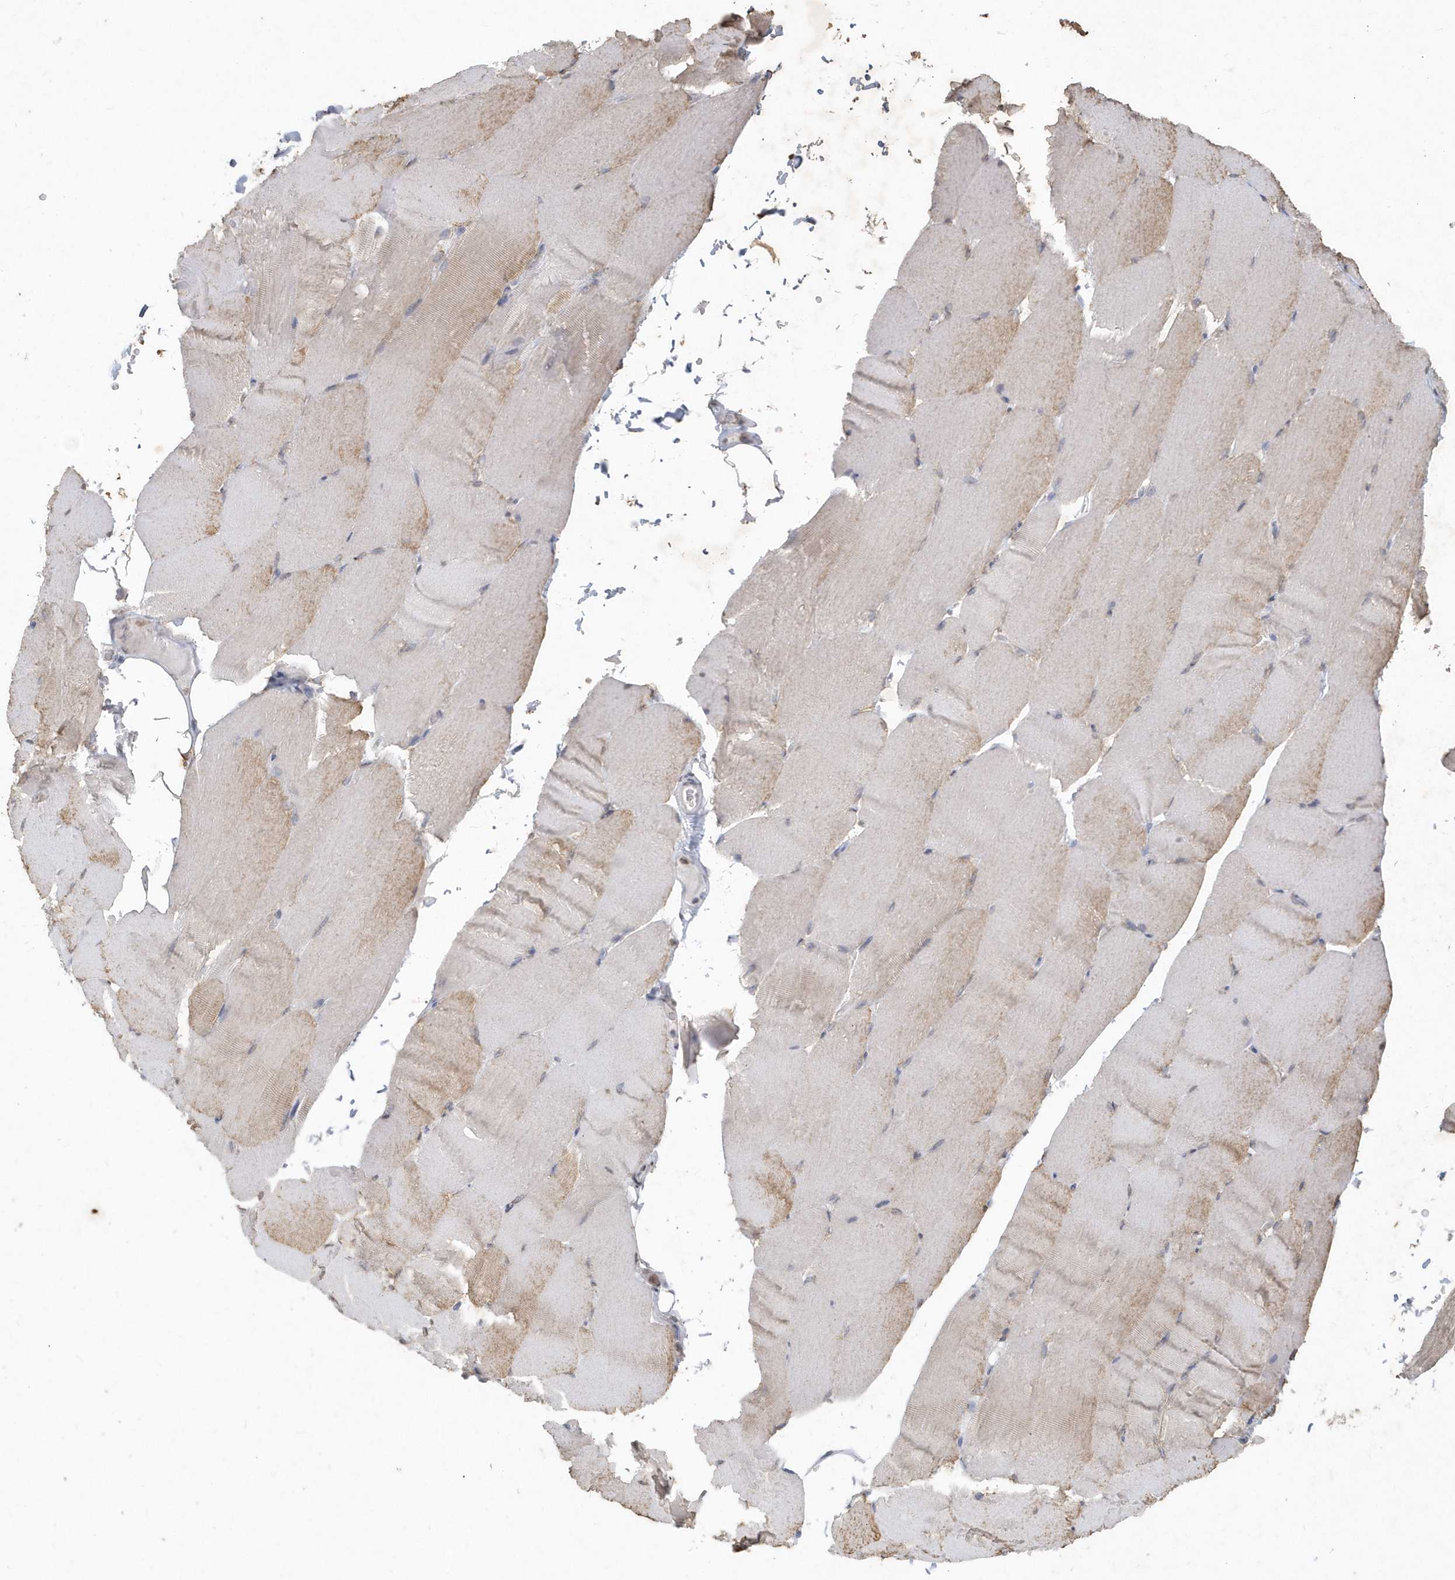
{"staining": {"intensity": "weak", "quantity": "<25%", "location": "cytoplasmic/membranous"}, "tissue": "skeletal muscle", "cell_type": "Myocytes", "image_type": "normal", "snomed": [{"axis": "morphology", "description": "Normal tissue, NOS"}, {"axis": "topography", "description": "Skeletal muscle"}, {"axis": "topography", "description": "Parathyroid gland"}], "caption": "High power microscopy photomicrograph of an immunohistochemistry (IHC) micrograph of unremarkable skeletal muscle, revealing no significant positivity in myocytes. (DAB (3,3'-diaminobenzidine) immunohistochemistry, high magnification).", "gene": "PDCD1", "patient": {"sex": "female", "age": 37}}